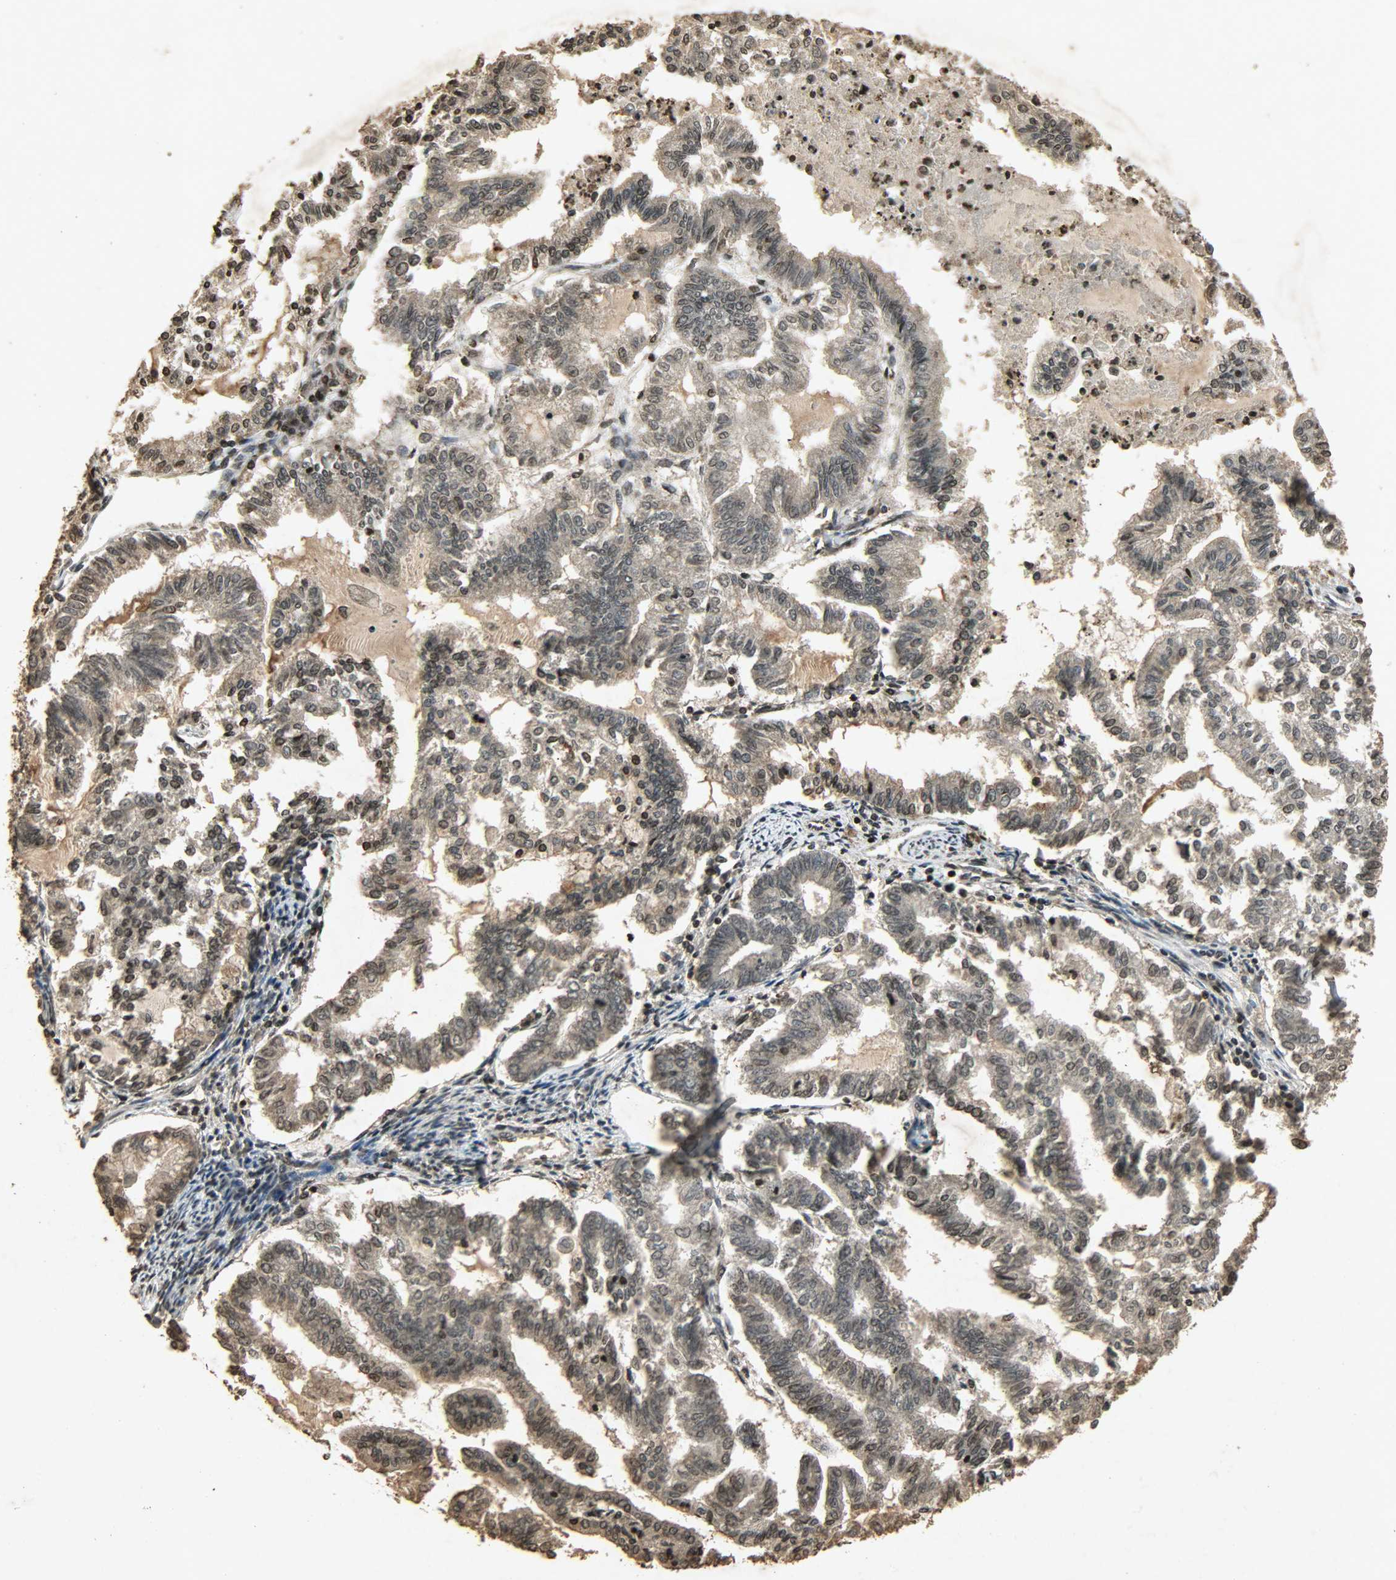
{"staining": {"intensity": "moderate", "quantity": ">75%", "location": "cytoplasmic/membranous,nuclear"}, "tissue": "endometrial cancer", "cell_type": "Tumor cells", "image_type": "cancer", "snomed": [{"axis": "morphology", "description": "Adenocarcinoma, NOS"}, {"axis": "topography", "description": "Endometrium"}], "caption": "Endometrial adenocarcinoma stained for a protein (brown) demonstrates moderate cytoplasmic/membranous and nuclear positive positivity in approximately >75% of tumor cells.", "gene": "PPP3R1", "patient": {"sex": "female", "age": 79}}